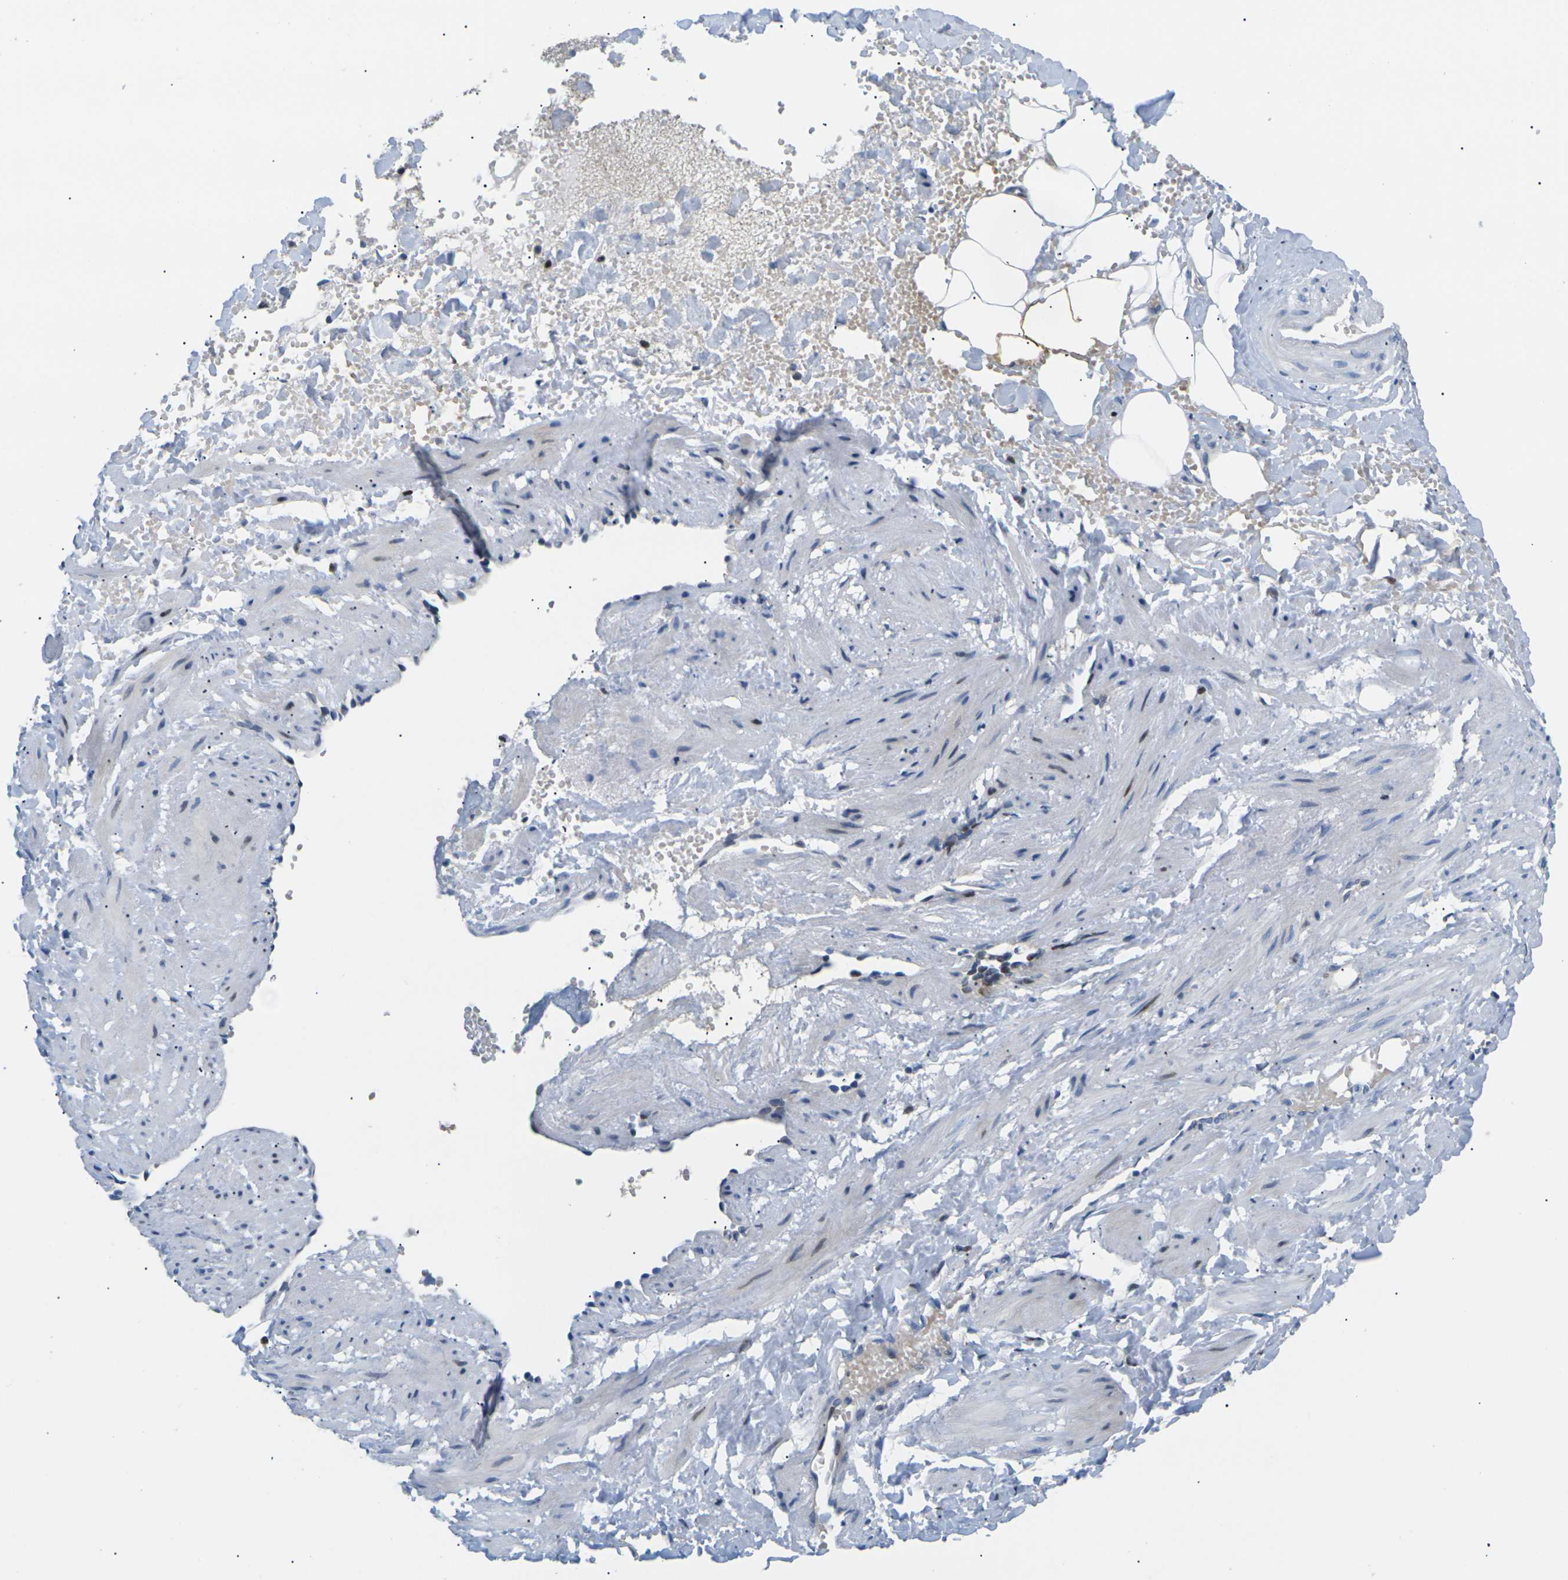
{"staining": {"intensity": "strong", "quantity": "25%-75%", "location": "nuclear"}, "tissue": "adipose tissue", "cell_type": "Adipocytes", "image_type": "normal", "snomed": [{"axis": "morphology", "description": "Normal tissue, NOS"}, {"axis": "topography", "description": "Soft tissue"}, {"axis": "topography", "description": "Vascular tissue"}], "caption": "Brown immunohistochemical staining in unremarkable adipose tissue displays strong nuclear staining in about 25%-75% of adipocytes. The staining is performed using DAB brown chromogen to label protein expression. The nuclei are counter-stained blue using hematoxylin.", "gene": "RPS6KA3", "patient": {"sex": "female", "age": 35}}